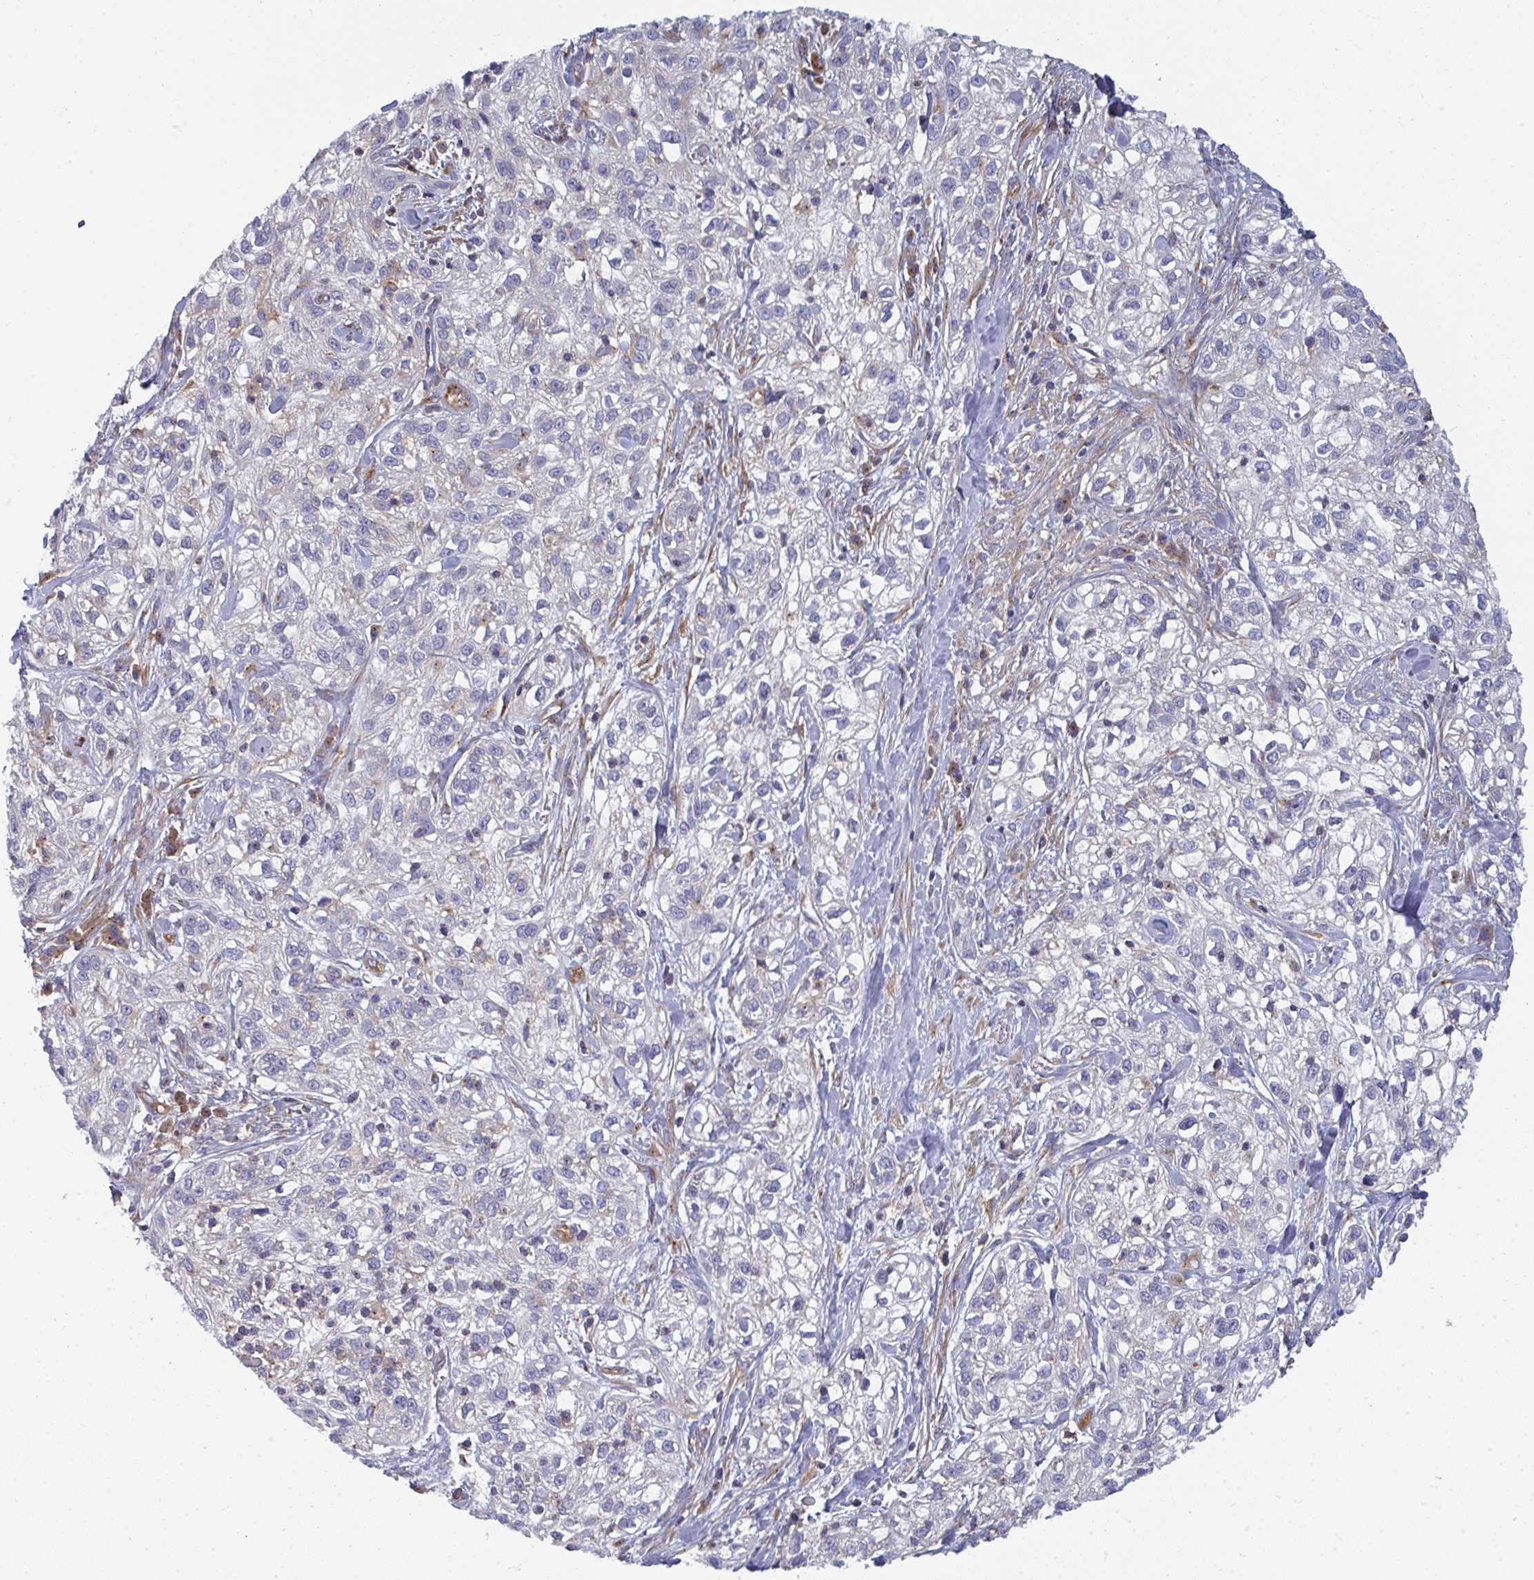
{"staining": {"intensity": "negative", "quantity": "none", "location": "none"}, "tissue": "skin cancer", "cell_type": "Tumor cells", "image_type": "cancer", "snomed": [{"axis": "morphology", "description": "Squamous cell carcinoma, NOS"}, {"axis": "topography", "description": "Skin"}], "caption": "The immunohistochemistry (IHC) image has no significant staining in tumor cells of skin cancer (squamous cell carcinoma) tissue. Nuclei are stained in blue.", "gene": "DYNC1I2", "patient": {"sex": "male", "age": 82}}